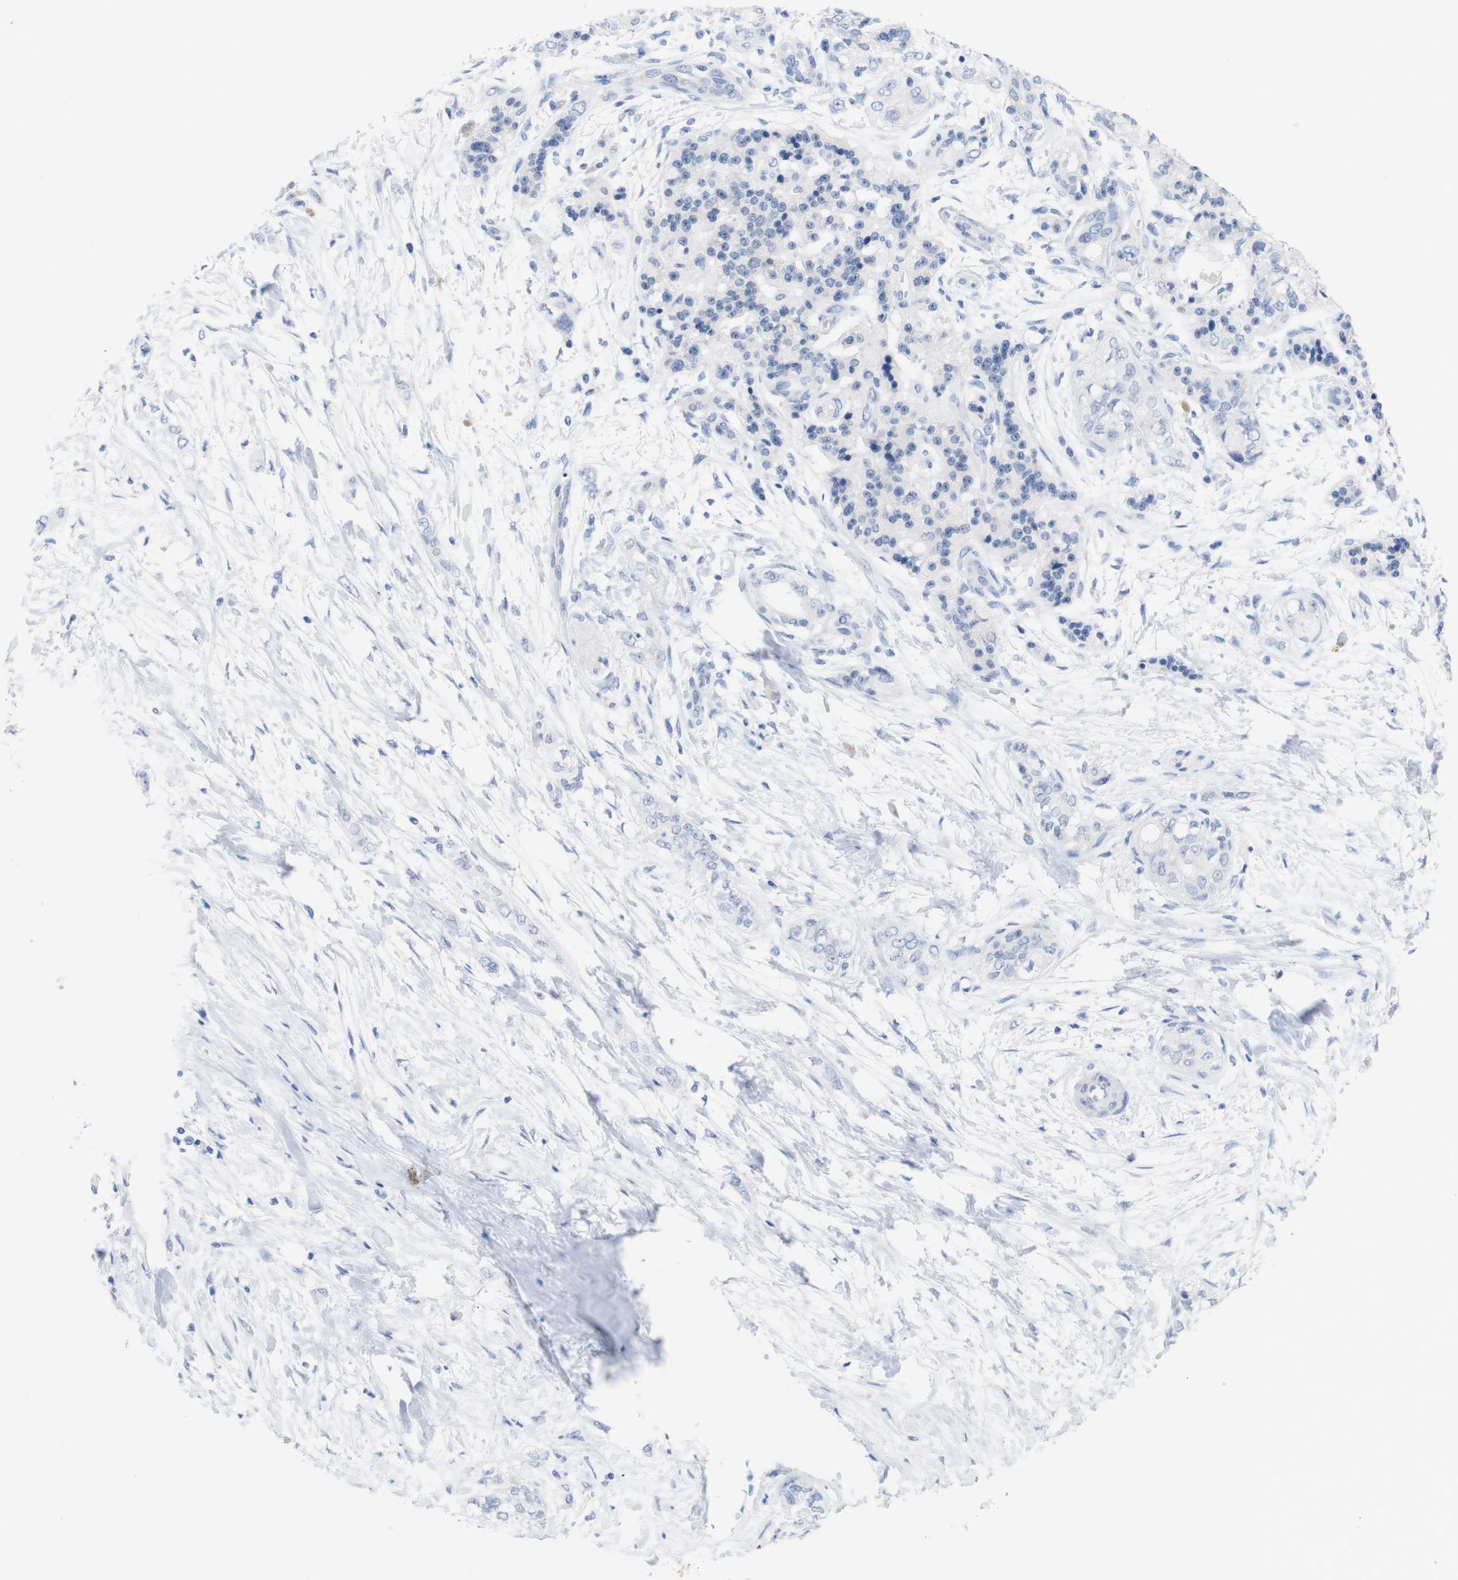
{"staining": {"intensity": "negative", "quantity": "none", "location": "none"}, "tissue": "pancreatic cancer", "cell_type": "Tumor cells", "image_type": "cancer", "snomed": [{"axis": "morphology", "description": "Adenocarcinoma, NOS"}, {"axis": "topography", "description": "Pancreas"}], "caption": "A photomicrograph of human pancreatic adenocarcinoma is negative for staining in tumor cells.", "gene": "PNMA1", "patient": {"sex": "male", "age": 70}}